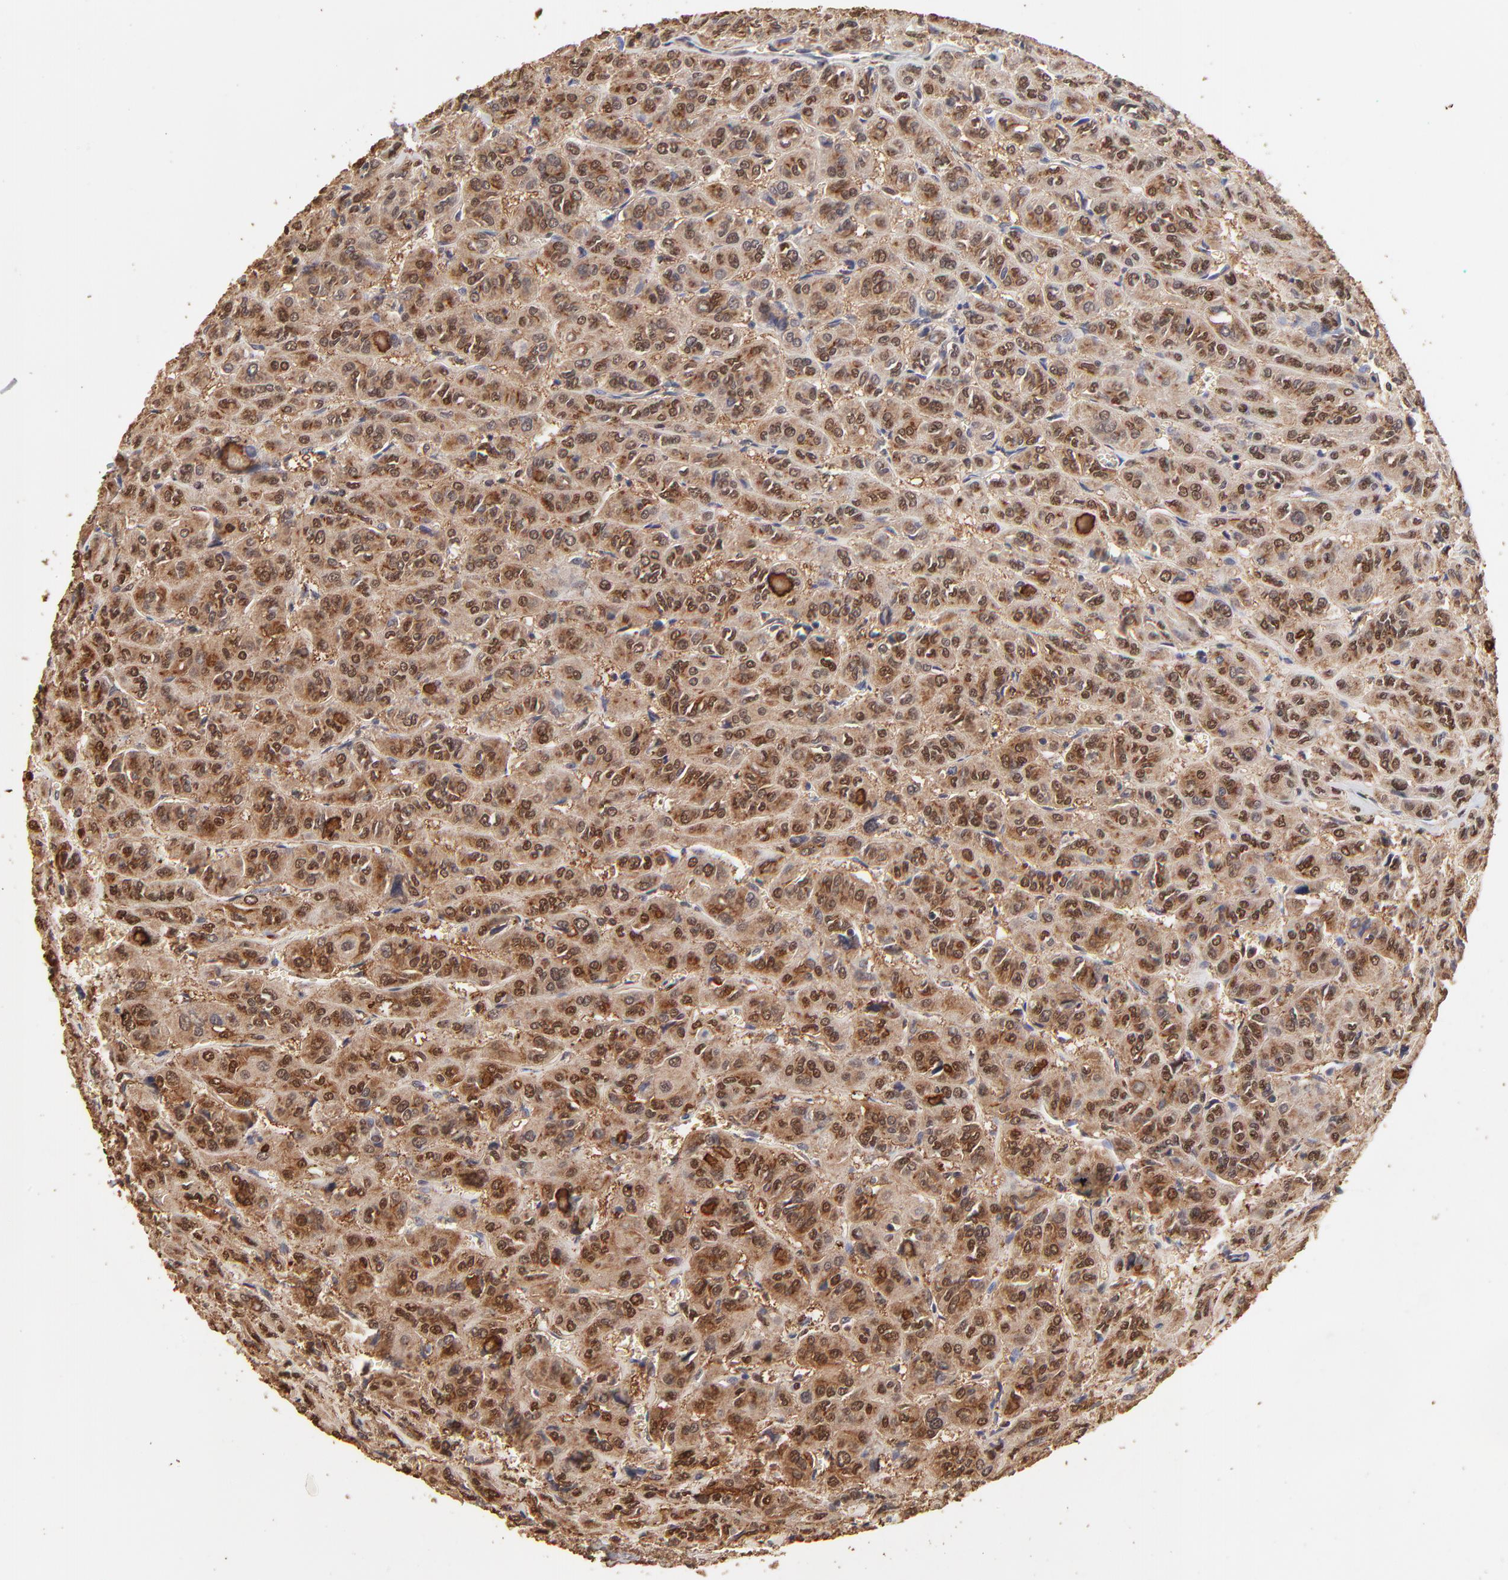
{"staining": {"intensity": "moderate", "quantity": "25%-75%", "location": "cytoplasmic/membranous,nuclear"}, "tissue": "thyroid cancer", "cell_type": "Tumor cells", "image_type": "cancer", "snomed": [{"axis": "morphology", "description": "Follicular adenoma carcinoma, NOS"}, {"axis": "topography", "description": "Thyroid gland"}], "caption": "A brown stain highlights moderate cytoplasmic/membranous and nuclear staining of a protein in thyroid follicular adenoma carcinoma tumor cells. (Brightfield microscopy of DAB IHC at high magnification).", "gene": "BIRC5", "patient": {"sex": "female", "age": 71}}